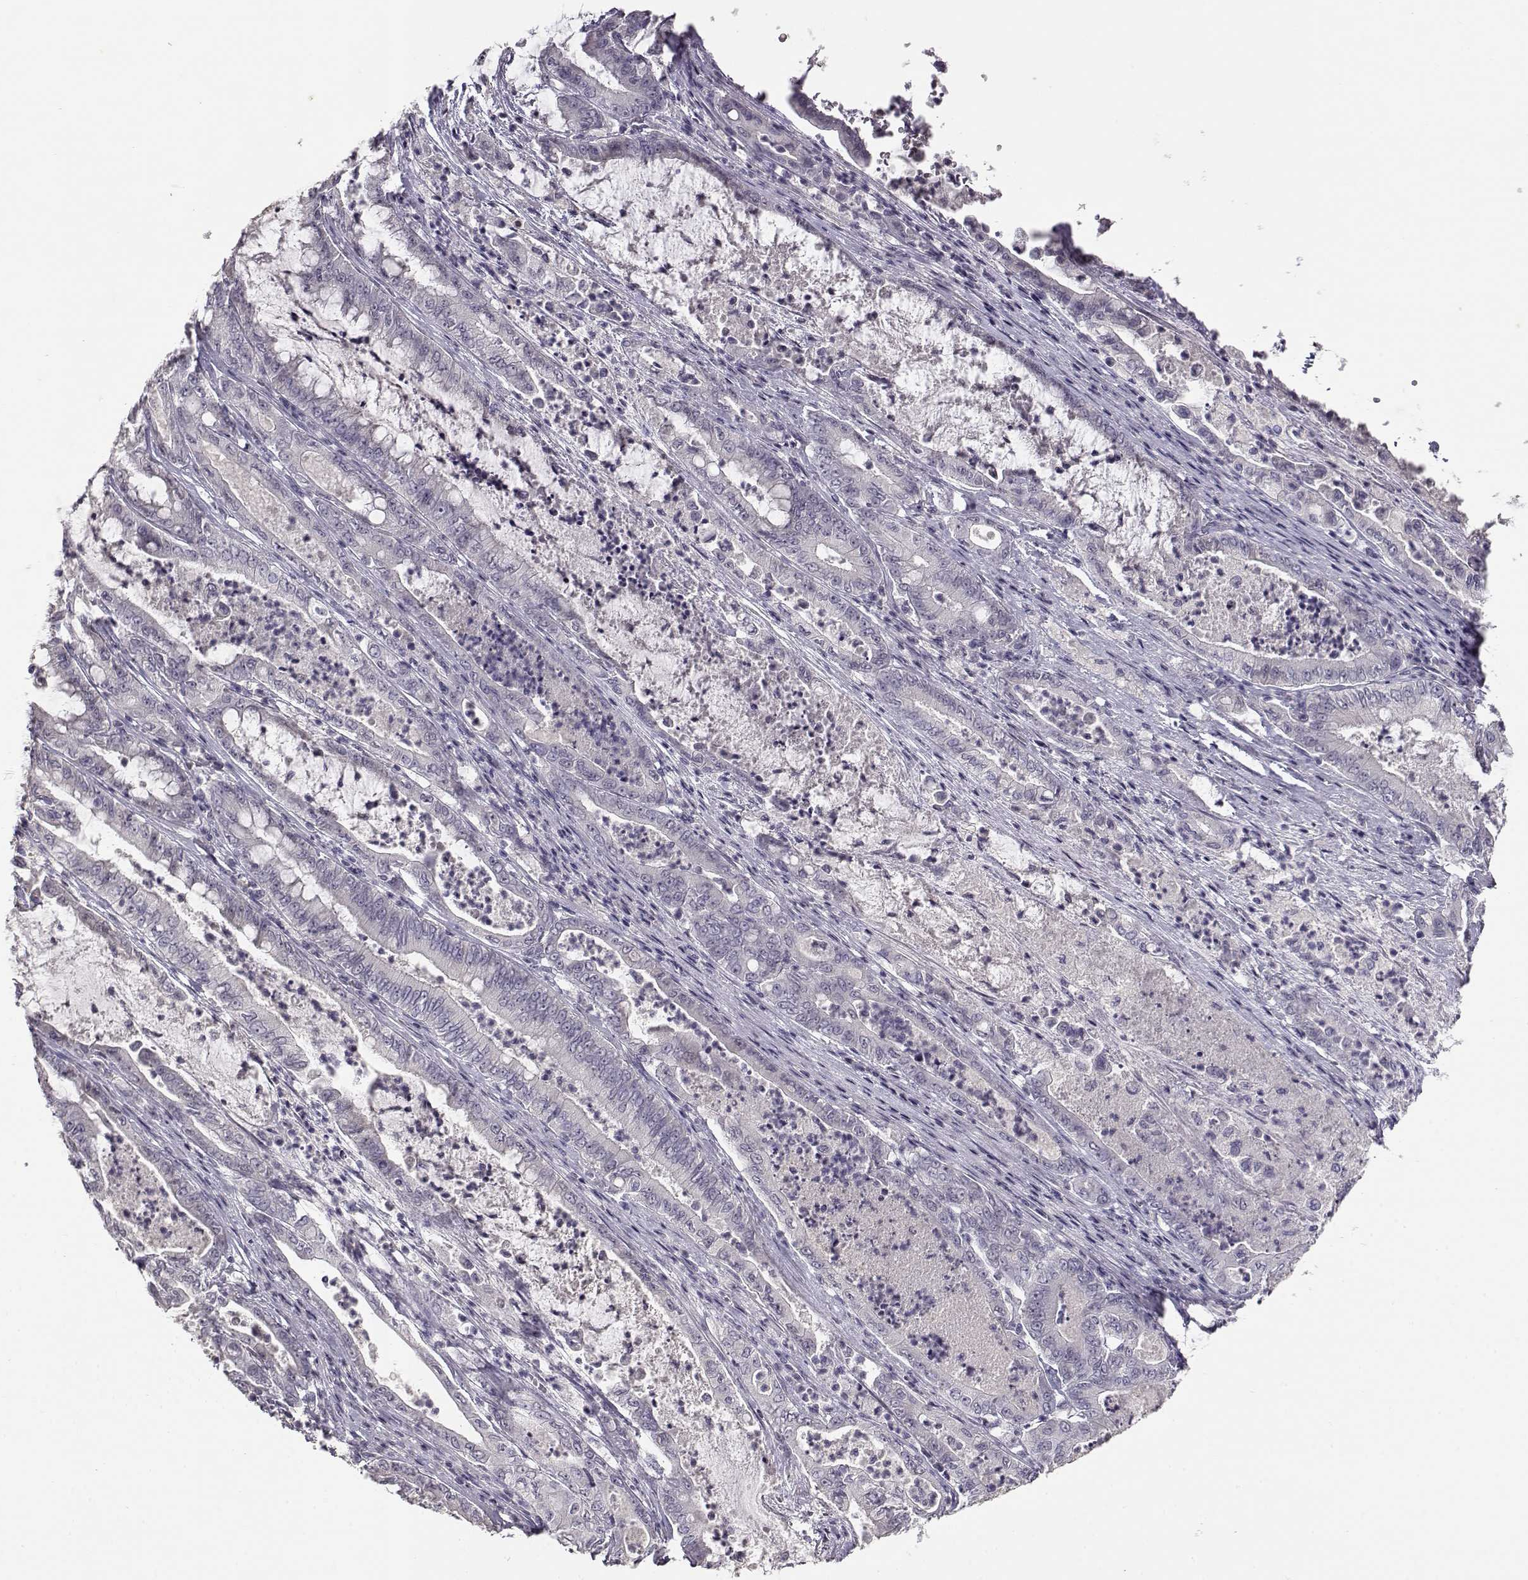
{"staining": {"intensity": "negative", "quantity": "none", "location": "none"}, "tissue": "pancreatic cancer", "cell_type": "Tumor cells", "image_type": "cancer", "snomed": [{"axis": "morphology", "description": "Adenocarcinoma, NOS"}, {"axis": "topography", "description": "Pancreas"}], "caption": "DAB (3,3'-diaminobenzidine) immunohistochemical staining of human pancreatic cancer shows no significant expression in tumor cells. (Stains: DAB immunohistochemistry with hematoxylin counter stain, Microscopy: brightfield microscopy at high magnification).", "gene": "RHOXF2", "patient": {"sex": "male", "age": 71}}